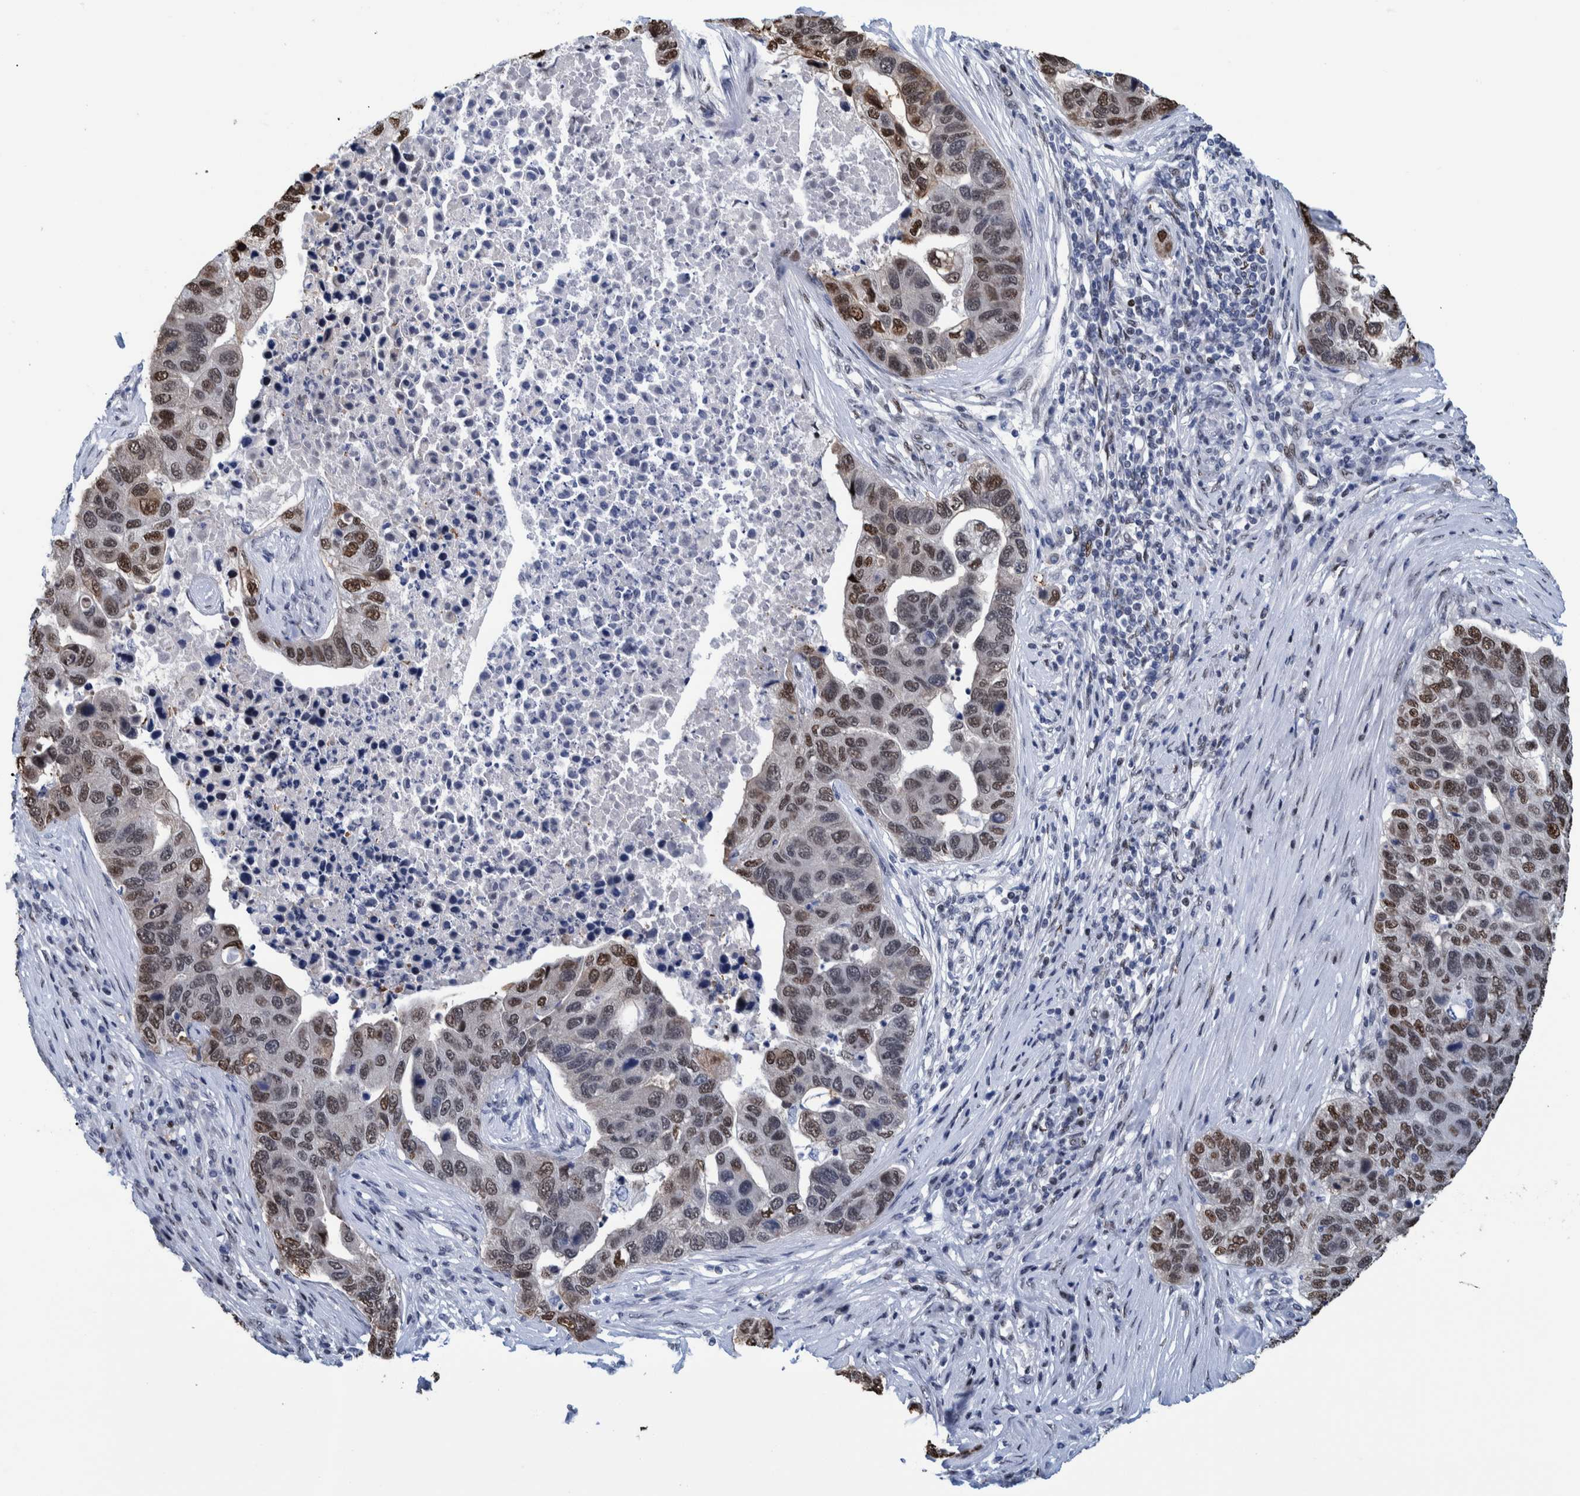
{"staining": {"intensity": "strong", "quantity": "25%-75%", "location": "nuclear"}, "tissue": "pancreatic cancer", "cell_type": "Tumor cells", "image_type": "cancer", "snomed": [{"axis": "morphology", "description": "Adenocarcinoma, NOS"}, {"axis": "topography", "description": "Pancreas"}], "caption": "Strong nuclear positivity is appreciated in approximately 25%-75% of tumor cells in adenocarcinoma (pancreatic).", "gene": "HEATR9", "patient": {"sex": "female", "age": 61}}